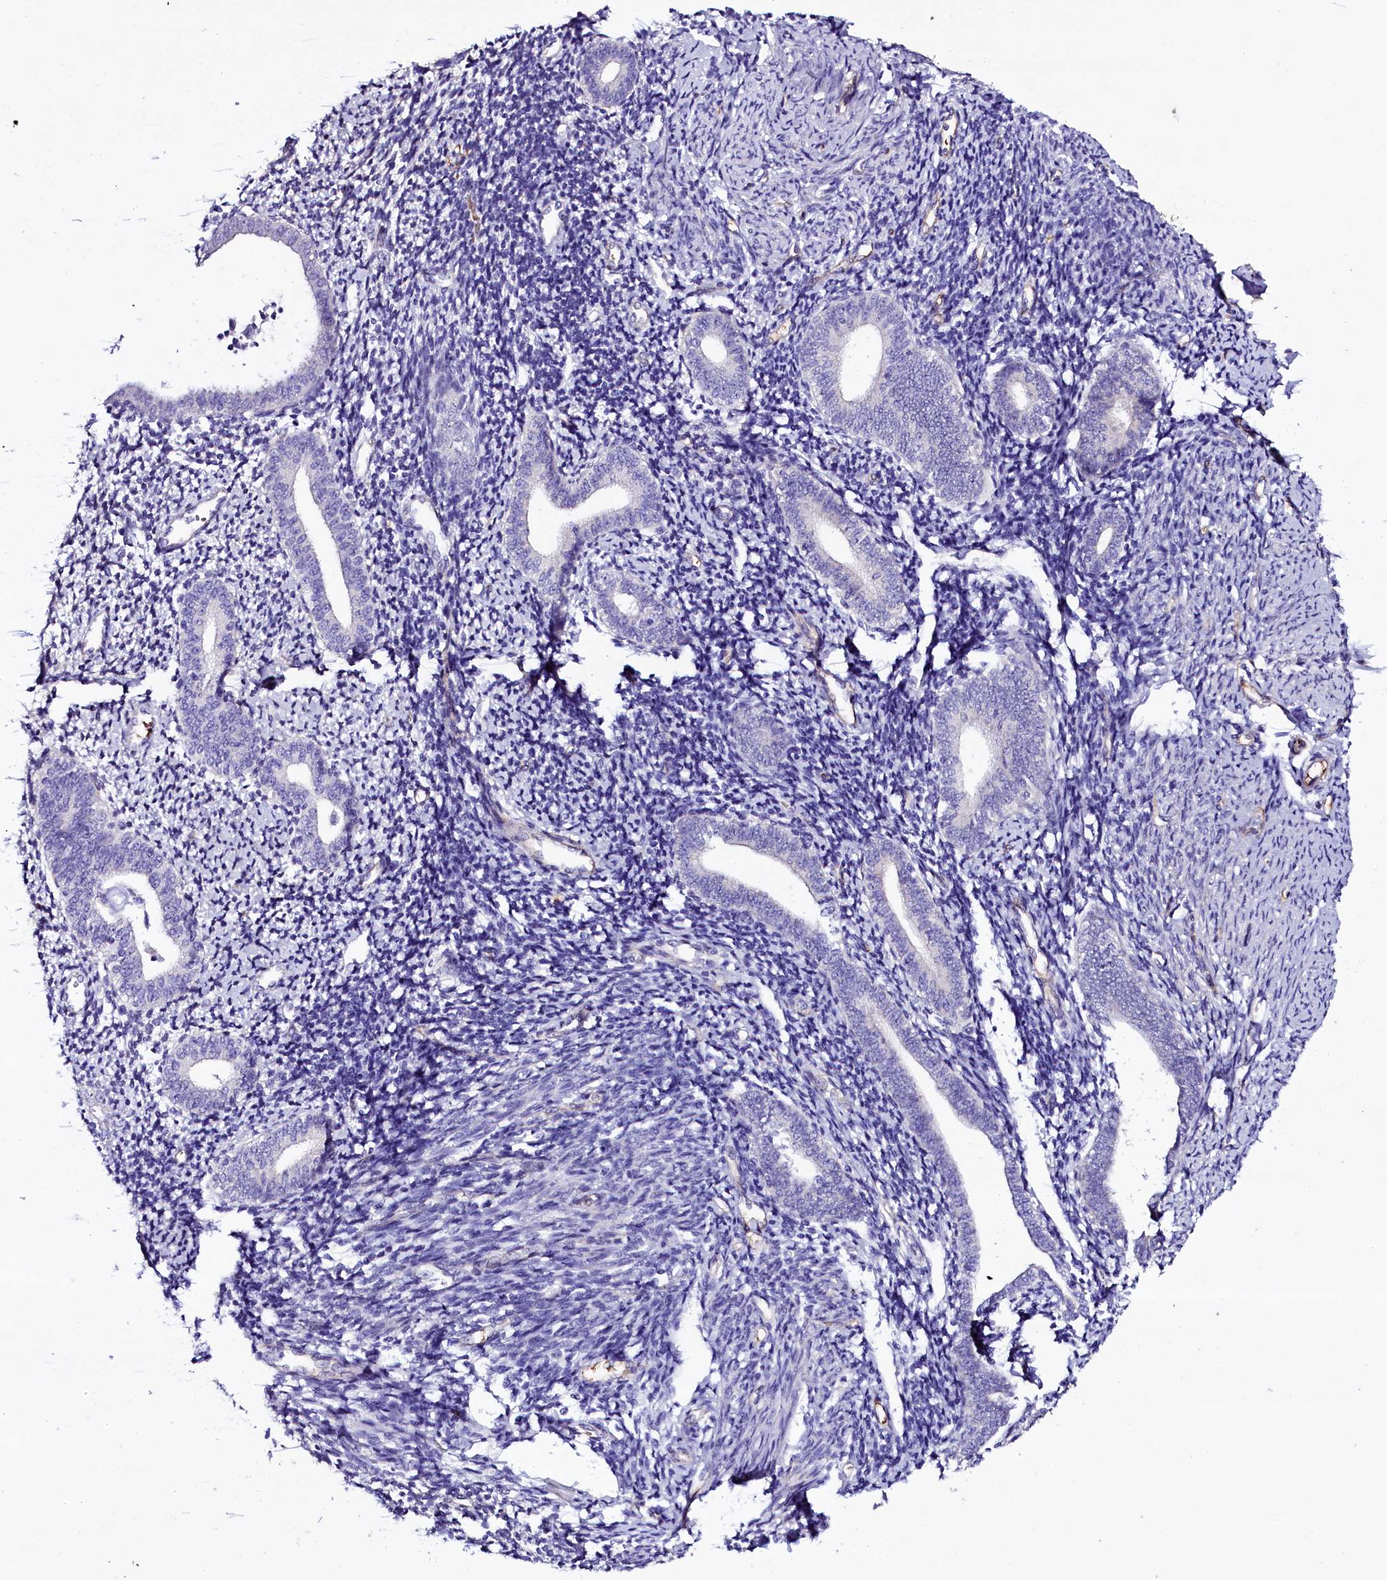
{"staining": {"intensity": "negative", "quantity": "none", "location": "none"}, "tissue": "endometrium", "cell_type": "Cells in endometrial stroma", "image_type": "normal", "snomed": [{"axis": "morphology", "description": "Normal tissue, NOS"}, {"axis": "topography", "description": "Endometrium"}], "caption": "This image is of normal endometrium stained with immunohistochemistry (IHC) to label a protein in brown with the nuclei are counter-stained blue. There is no expression in cells in endometrial stroma.", "gene": "MEX3C", "patient": {"sex": "female", "age": 56}}